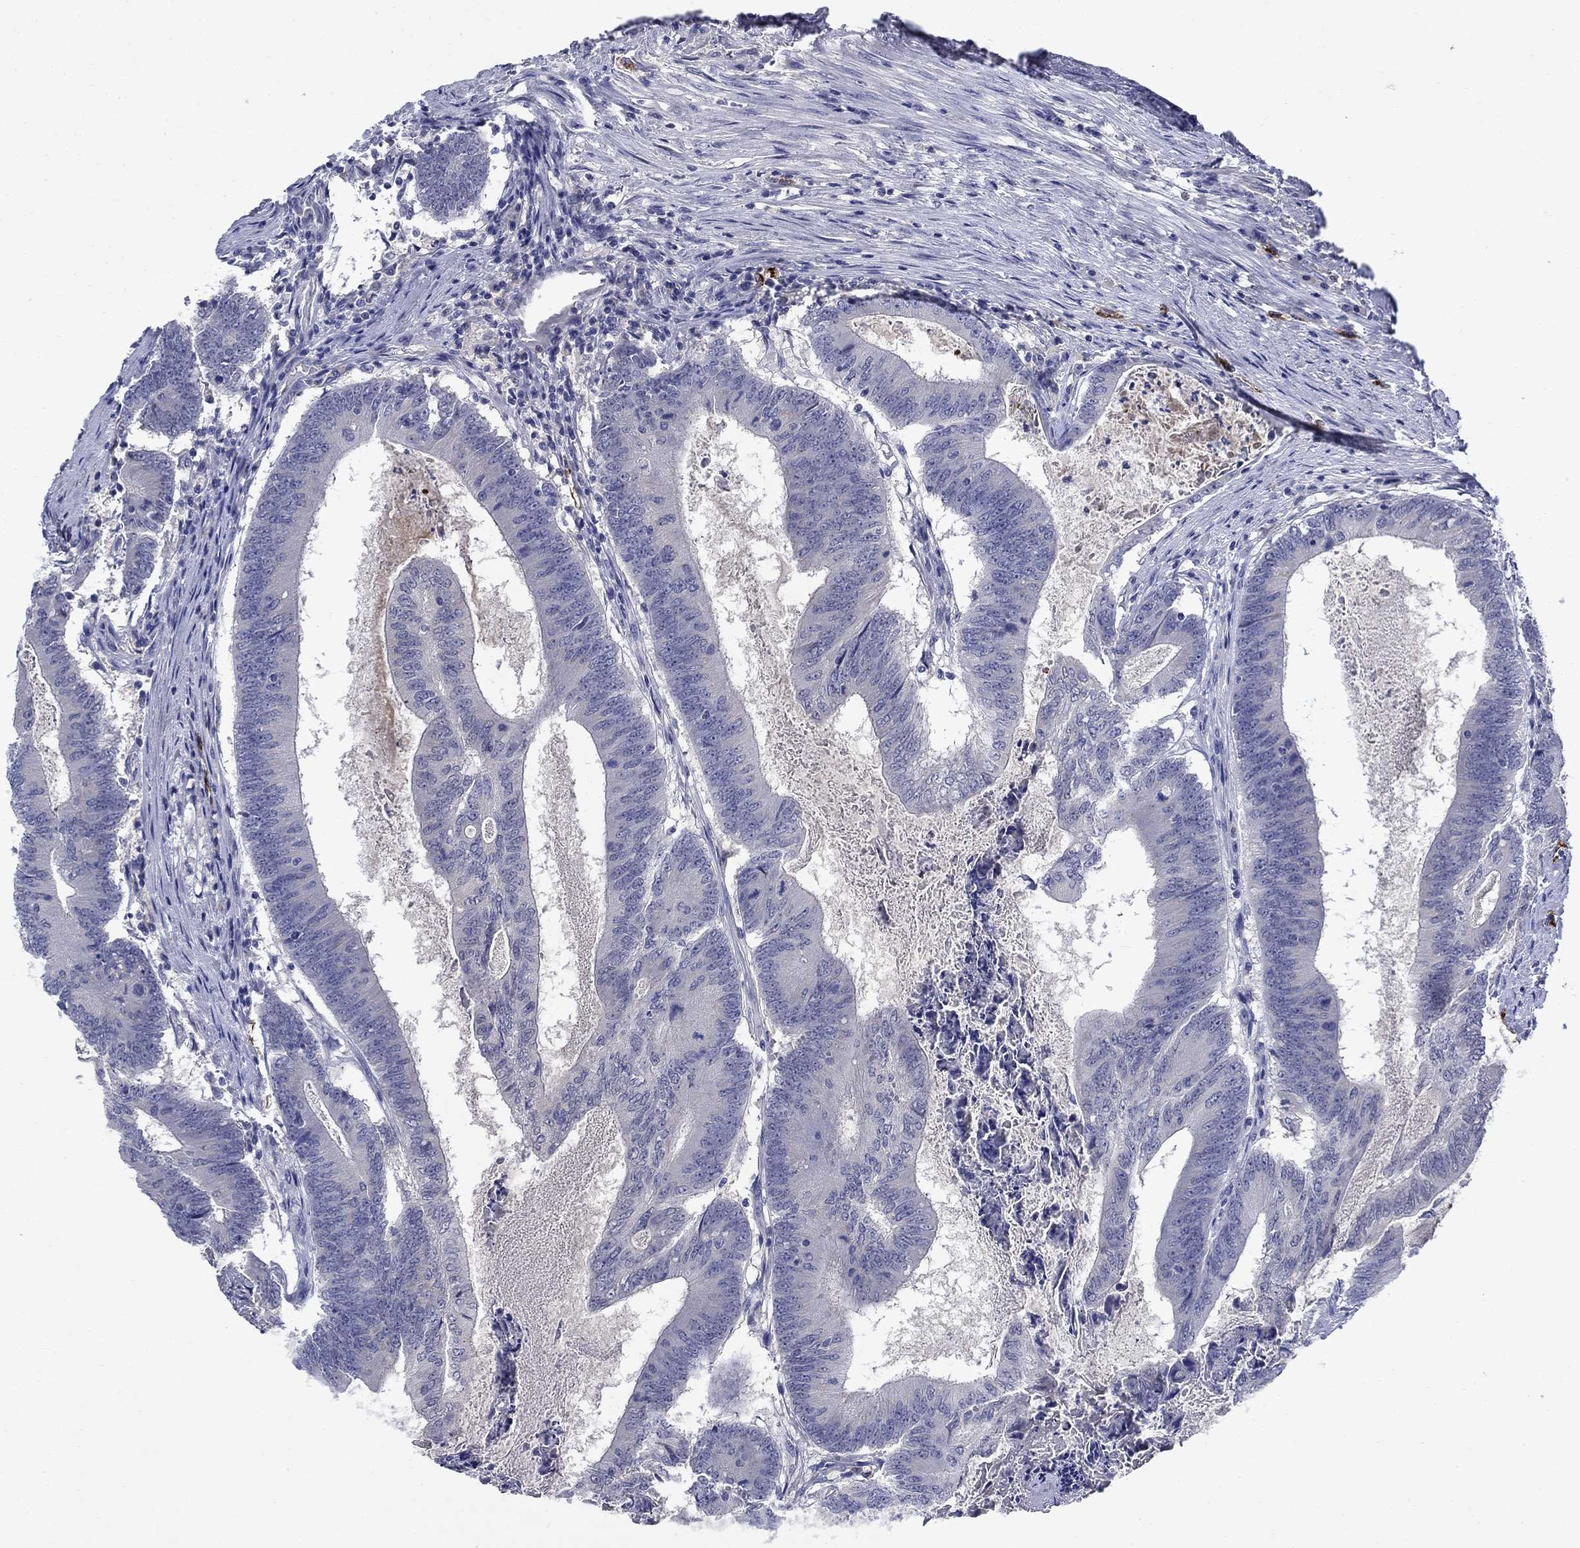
{"staining": {"intensity": "negative", "quantity": "none", "location": "none"}, "tissue": "colorectal cancer", "cell_type": "Tumor cells", "image_type": "cancer", "snomed": [{"axis": "morphology", "description": "Adenocarcinoma, NOS"}, {"axis": "topography", "description": "Colon"}], "caption": "A high-resolution photomicrograph shows immunohistochemistry (IHC) staining of adenocarcinoma (colorectal), which displays no significant expression in tumor cells. (Brightfield microscopy of DAB (3,3'-diaminobenzidine) immunohistochemistry at high magnification).", "gene": "STAB2", "patient": {"sex": "female", "age": 70}}